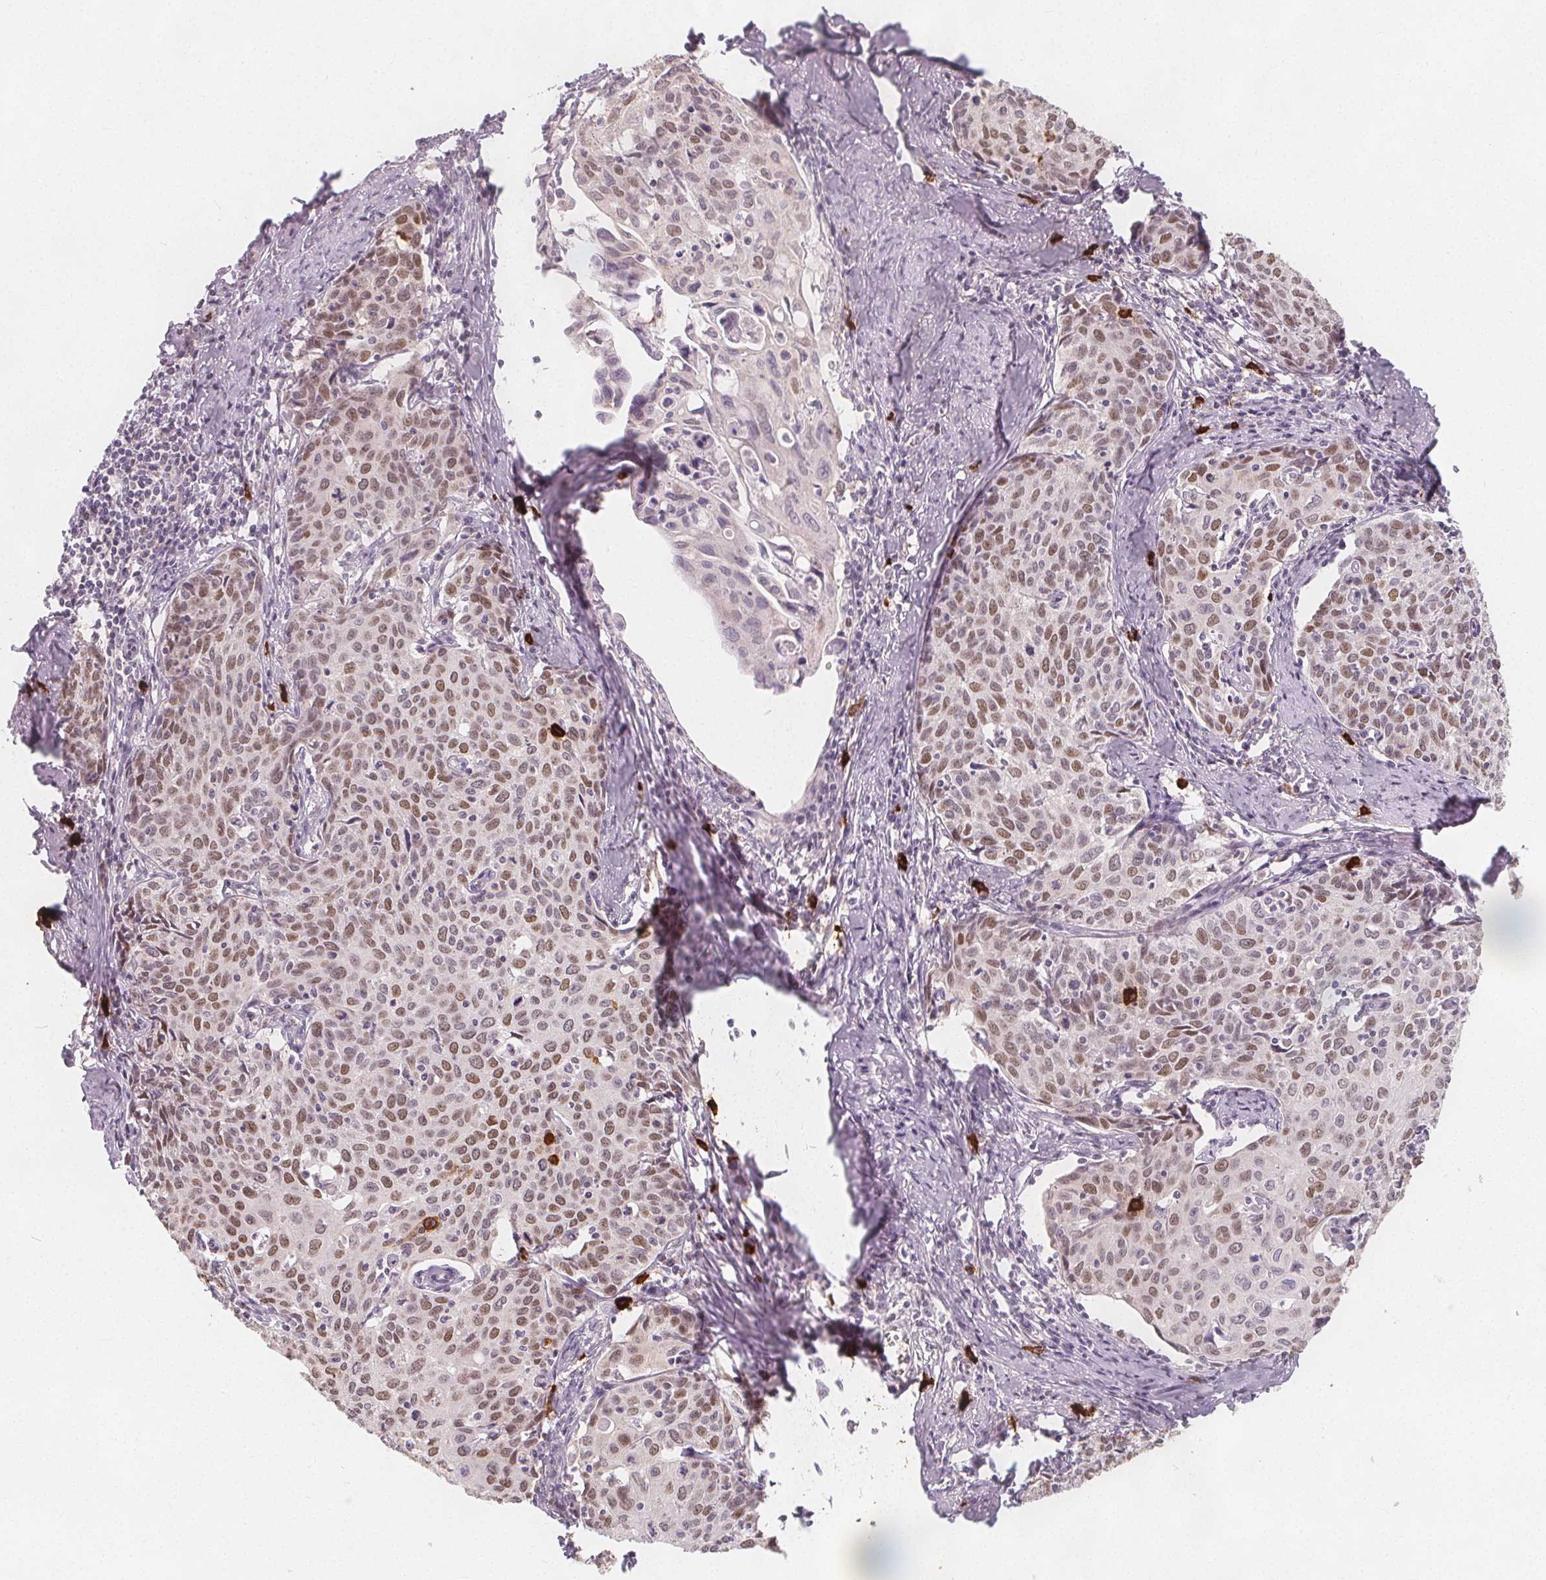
{"staining": {"intensity": "moderate", "quantity": ">75%", "location": "nuclear"}, "tissue": "cervical cancer", "cell_type": "Tumor cells", "image_type": "cancer", "snomed": [{"axis": "morphology", "description": "Squamous cell carcinoma, NOS"}, {"axis": "topography", "description": "Cervix"}], "caption": "Tumor cells demonstrate medium levels of moderate nuclear staining in about >75% of cells in squamous cell carcinoma (cervical). (brown staining indicates protein expression, while blue staining denotes nuclei).", "gene": "TIPIN", "patient": {"sex": "female", "age": 62}}